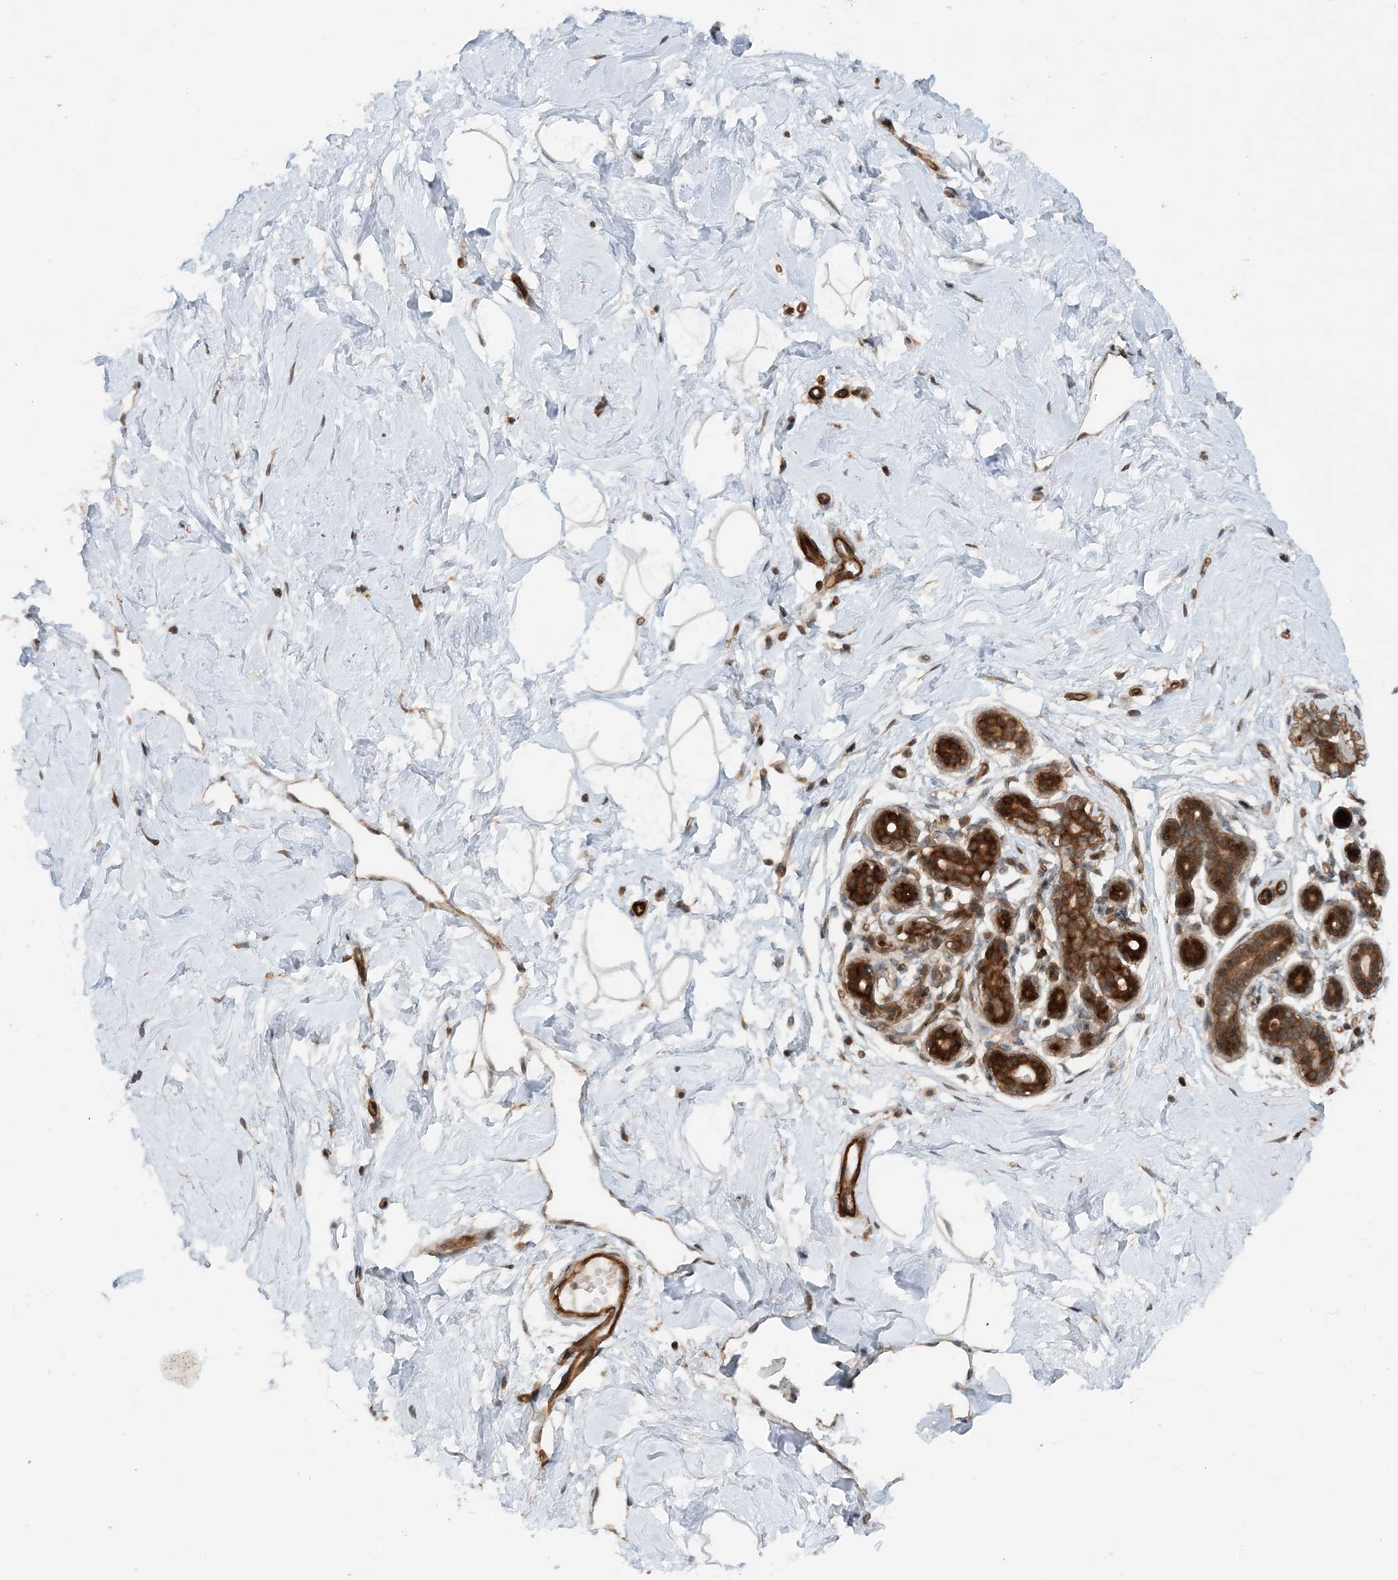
{"staining": {"intensity": "weak", "quantity": "25%-75%", "location": "cytoplasmic/membranous"}, "tissue": "breast", "cell_type": "Adipocytes", "image_type": "normal", "snomed": [{"axis": "morphology", "description": "Normal tissue, NOS"}, {"axis": "morphology", "description": "Adenoma, NOS"}, {"axis": "topography", "description": "Breast"}], "caption": "Immunohistochemical staining of normal human breast exhibits 25%-75% levels of weak cytoplasmic/membranous protein expression in approximately 25%-75% of adipocytes. The staining was performed using DAB (3,3'-diaminobenzidine) to visualize the protein expression in brown, while the nuclei were stained in blue with hematoxylin (Magnification: 20x).", "gene": "GEMIN5", "patient": {"sex": "female", "age": 23}}